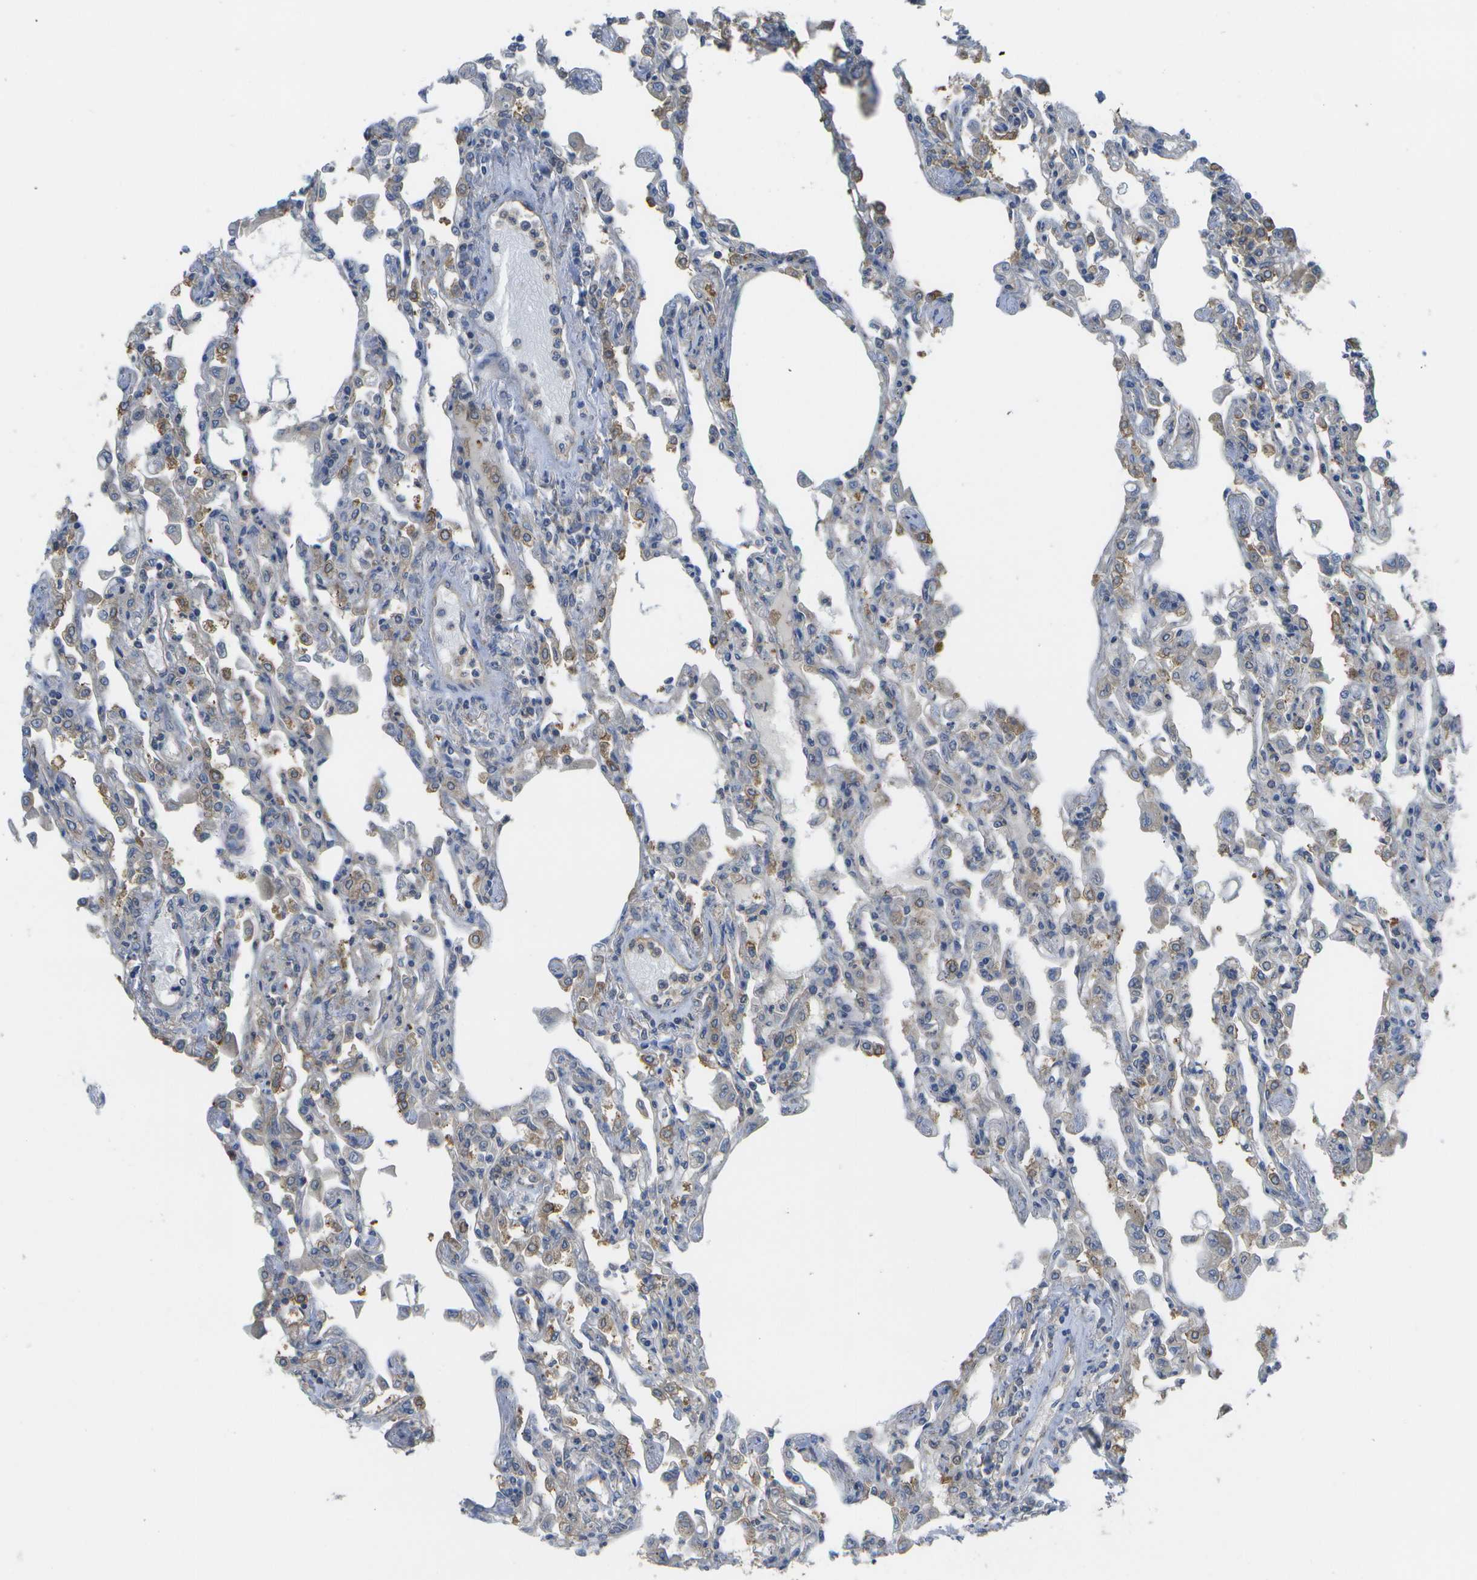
{"staining": {"intensity": "moderate", "quantity": "<25%", "location": "cytoplasmic/membranous"}, "tissue": "lung", "cell_type": "Alveolar cells", "image_type": "normal", "snomed": [{"axis": "morphology", "description": "Normal tissue, NOS"}, {"axis": "topography", "description": "Bronchus"}, {"axis": "topography", "description": "Lung"}], "caption": "Immunohistochemical staining of normal human lung reveals <25% levels of moderate cytoplasmic/membranous protein expression in approximately <25% of alveolar cells. The staining is performed using DAB brown chromogen to label protein expression. The nuclei are counter-stained blue using hematoxylin.", "gene": "DPM3", "patient": {"sex": "female", "age": 49}}